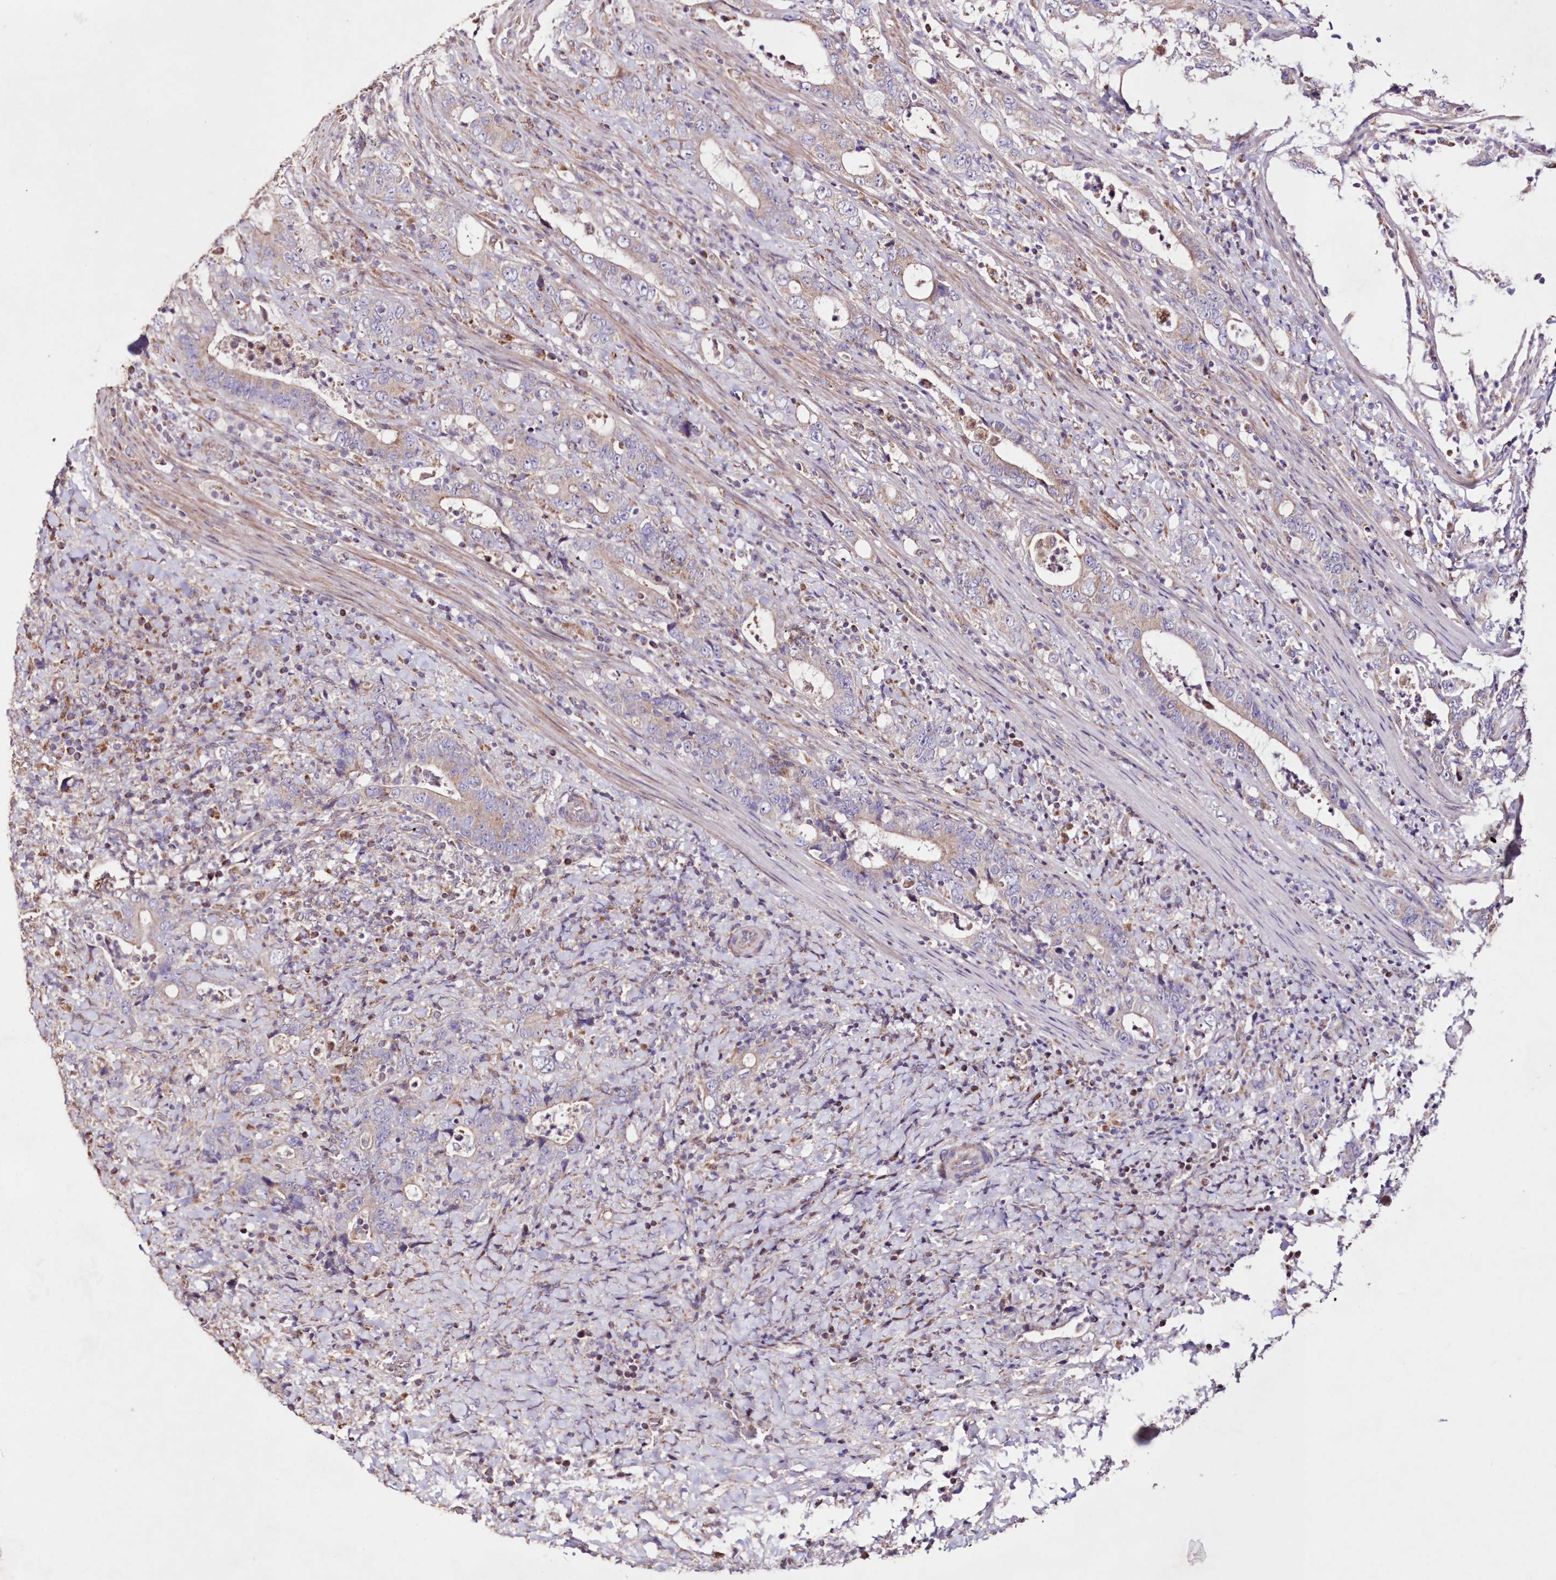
{"staining": {"intensity": "weak", "quantity": "25%-75%", "location": "cytoplasmic/membranous"}, "tissue": "colorectal cancer", "cell_type": "Tumor cells", "image_type": "cancer", "snomed": [{"axis": "morphology", "description": "Adenocarcinoma, NOS"}, {"axis": "topography", "description": "Colon"}], "caption": "The photomicrograph exhibits immunohistochemical staining of colorectal cancer (adenocarcinoma). There is weak cytoplasmic/membranous positivity is appreciated in about 25%-75% of tumor cells.", "gene": "HADHB", "patient": {"sex": "female", "age": 75}}